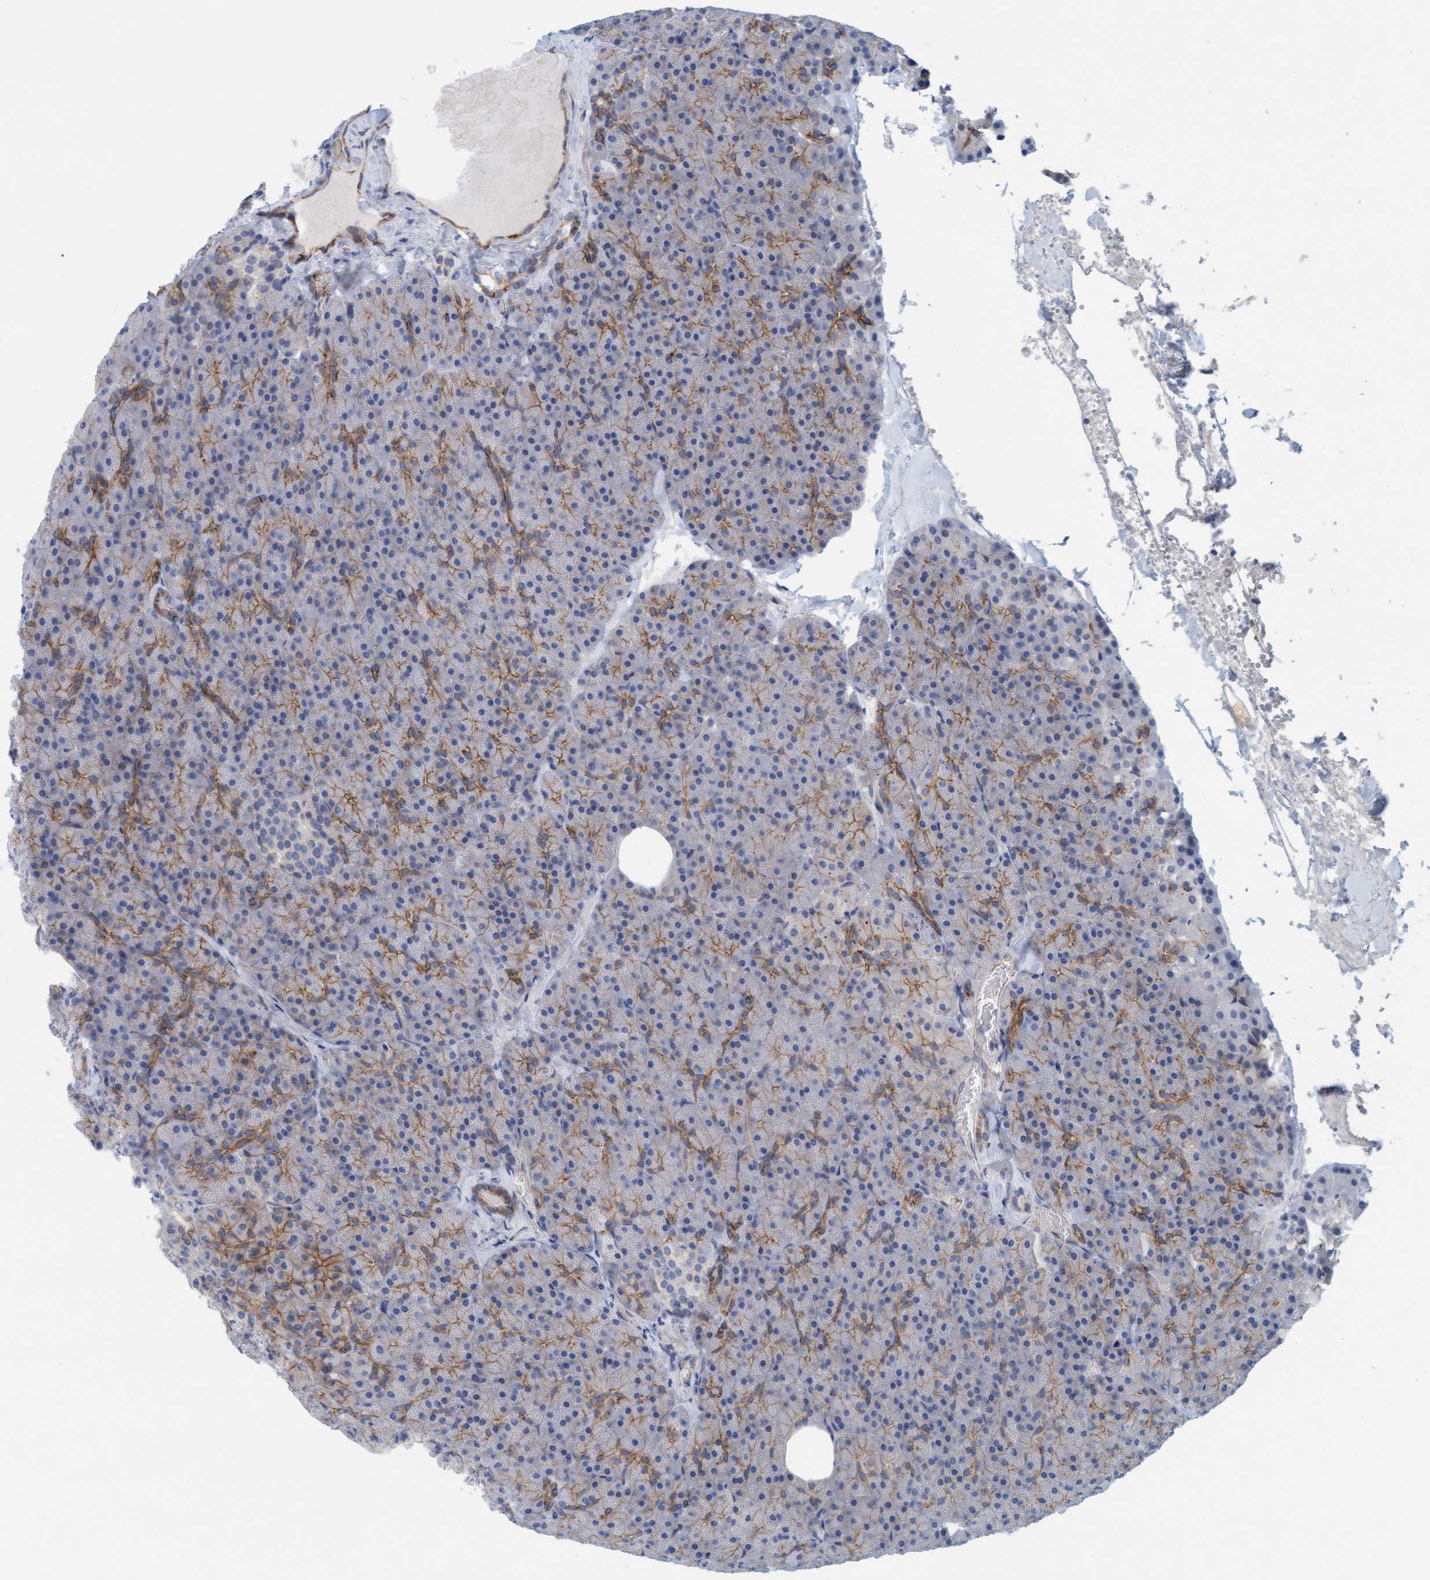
{"staining": {"intensity": "weak", "quantity": "25%-75%", "location": "cytoplasmic/membranous"}, "tissue": "pancreas", "cell_type": "Exocrine glandular cells", "image_type": "normal", "snomed": [{"axis": "morphology", "description": "Normal tissue, NOS"}, {"axis": "morphology", "description": "Carcinoid, malignant, NOS"}, {"axis": "topography", "description": "Pancreas"}], "caption": "Protein staining of unremarkable pancreas exhibits weak cytoplasmic/membranous staining in about 25%-75% of exocrine glandular cells. (DAB IHC with brightfield microscopy, high magnification).", "gene": "KRBA2", "patient": {"sex": "female", "age": 35}}